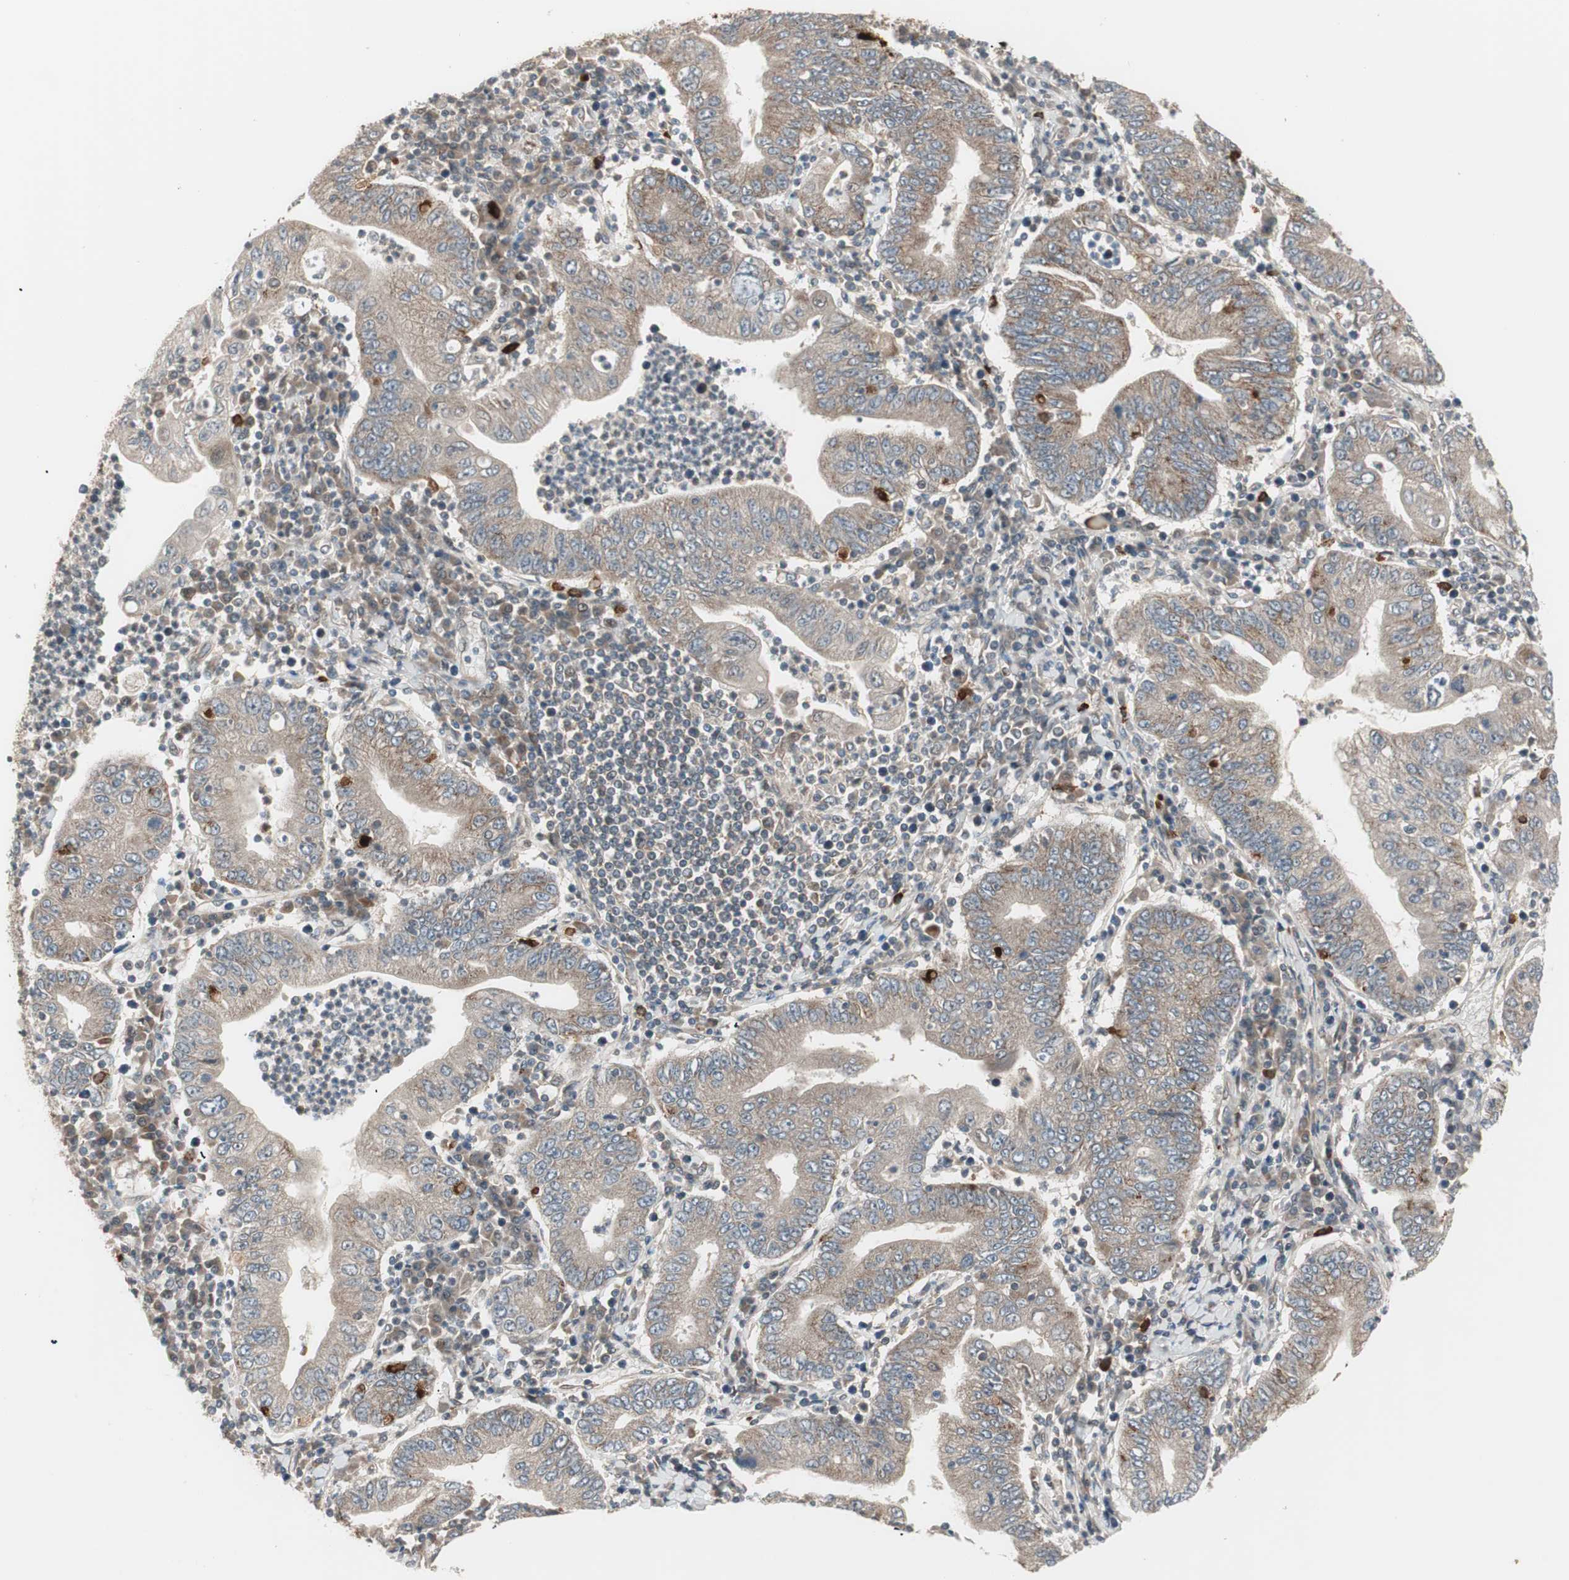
{"staining": {"intensity": "moderate", "quantity": ">75%", "location": "cytoplasmic/membranous"}, "tissue": "stomach cancer", "cell_type": "Tumor cells", "image_type": "cancer", "snomed": [{"axis": "morphology", "description": "Normal tissue, NOS"}, {"axis": "morphology", "description": "Adenocarcinoma, NOS"}, {"axis": "topography", "description": "Esophagus"}, {"axis": "topography", "description": "Stomach, upper"}, {"axis": "topography", "description": "Peripheral nerve tissue"}], "caption": "A brown stain shows moderate cytoplasmic/membranous staining of a protein in human stomach cancer (adenocarcinoma) tumor cells.", "gene": "PRKG2", "patient": {"sex": "male", "age": 62}}